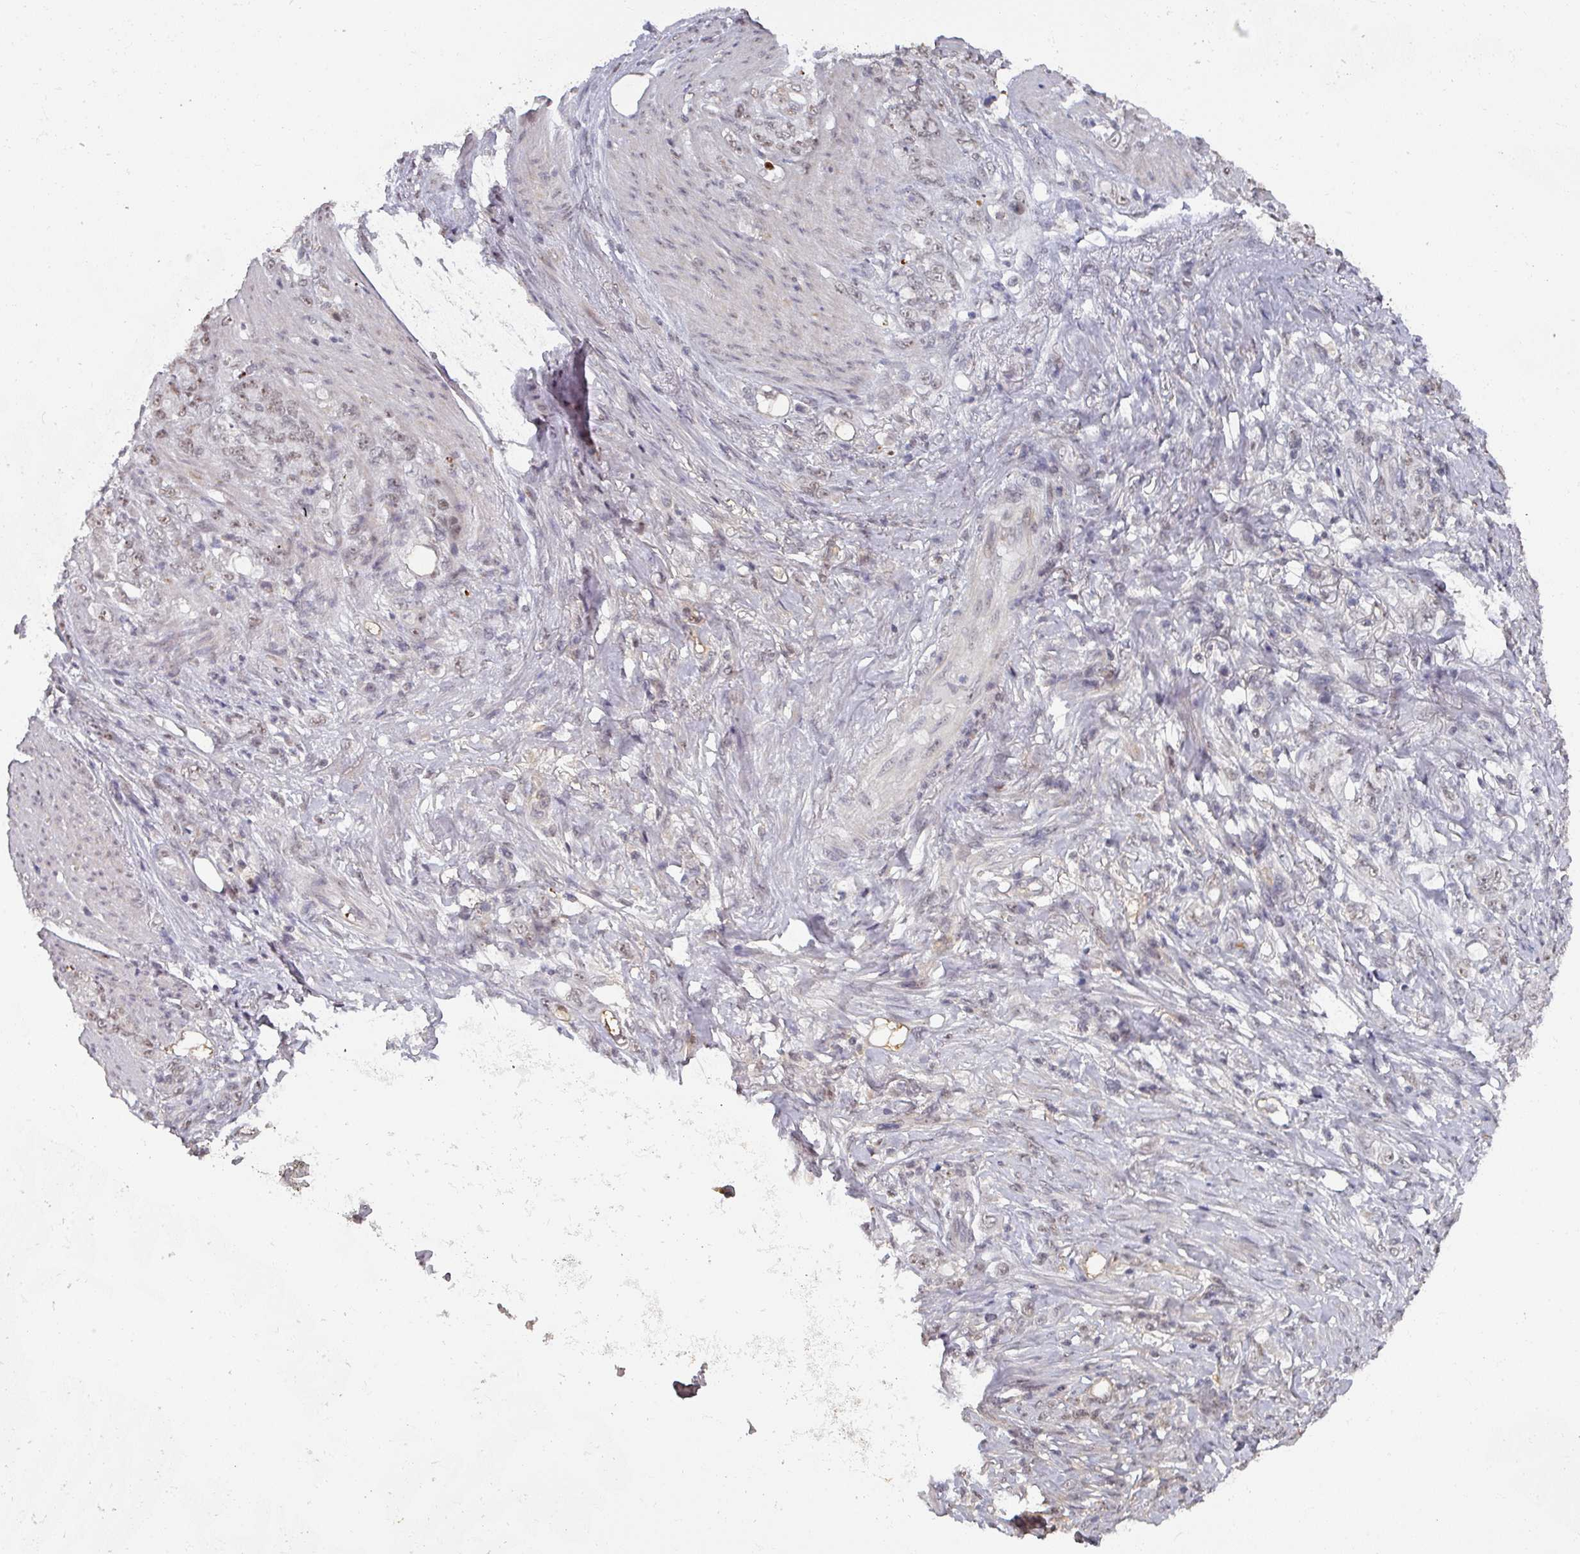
{"staining": {"intensity": "weak", "quantity": "<25%", "location": "nuclear"}, "tissue": "stomach cancer", "cell_type": "Tumor cells", "image_type": "cancer", "snomed": [{"axis": "morphology", "description": "Adenocarcinoma, NOS"}, {"axis": "topography", "description": "Stomach"}], "caption": "IHC image of human stomach cancer (adenocarcinoma) stained for a protein (brown), which reveals no staining in tumor cells.", "gene": "ZNF654", "patient": {"sex": "female", "age": 79}}